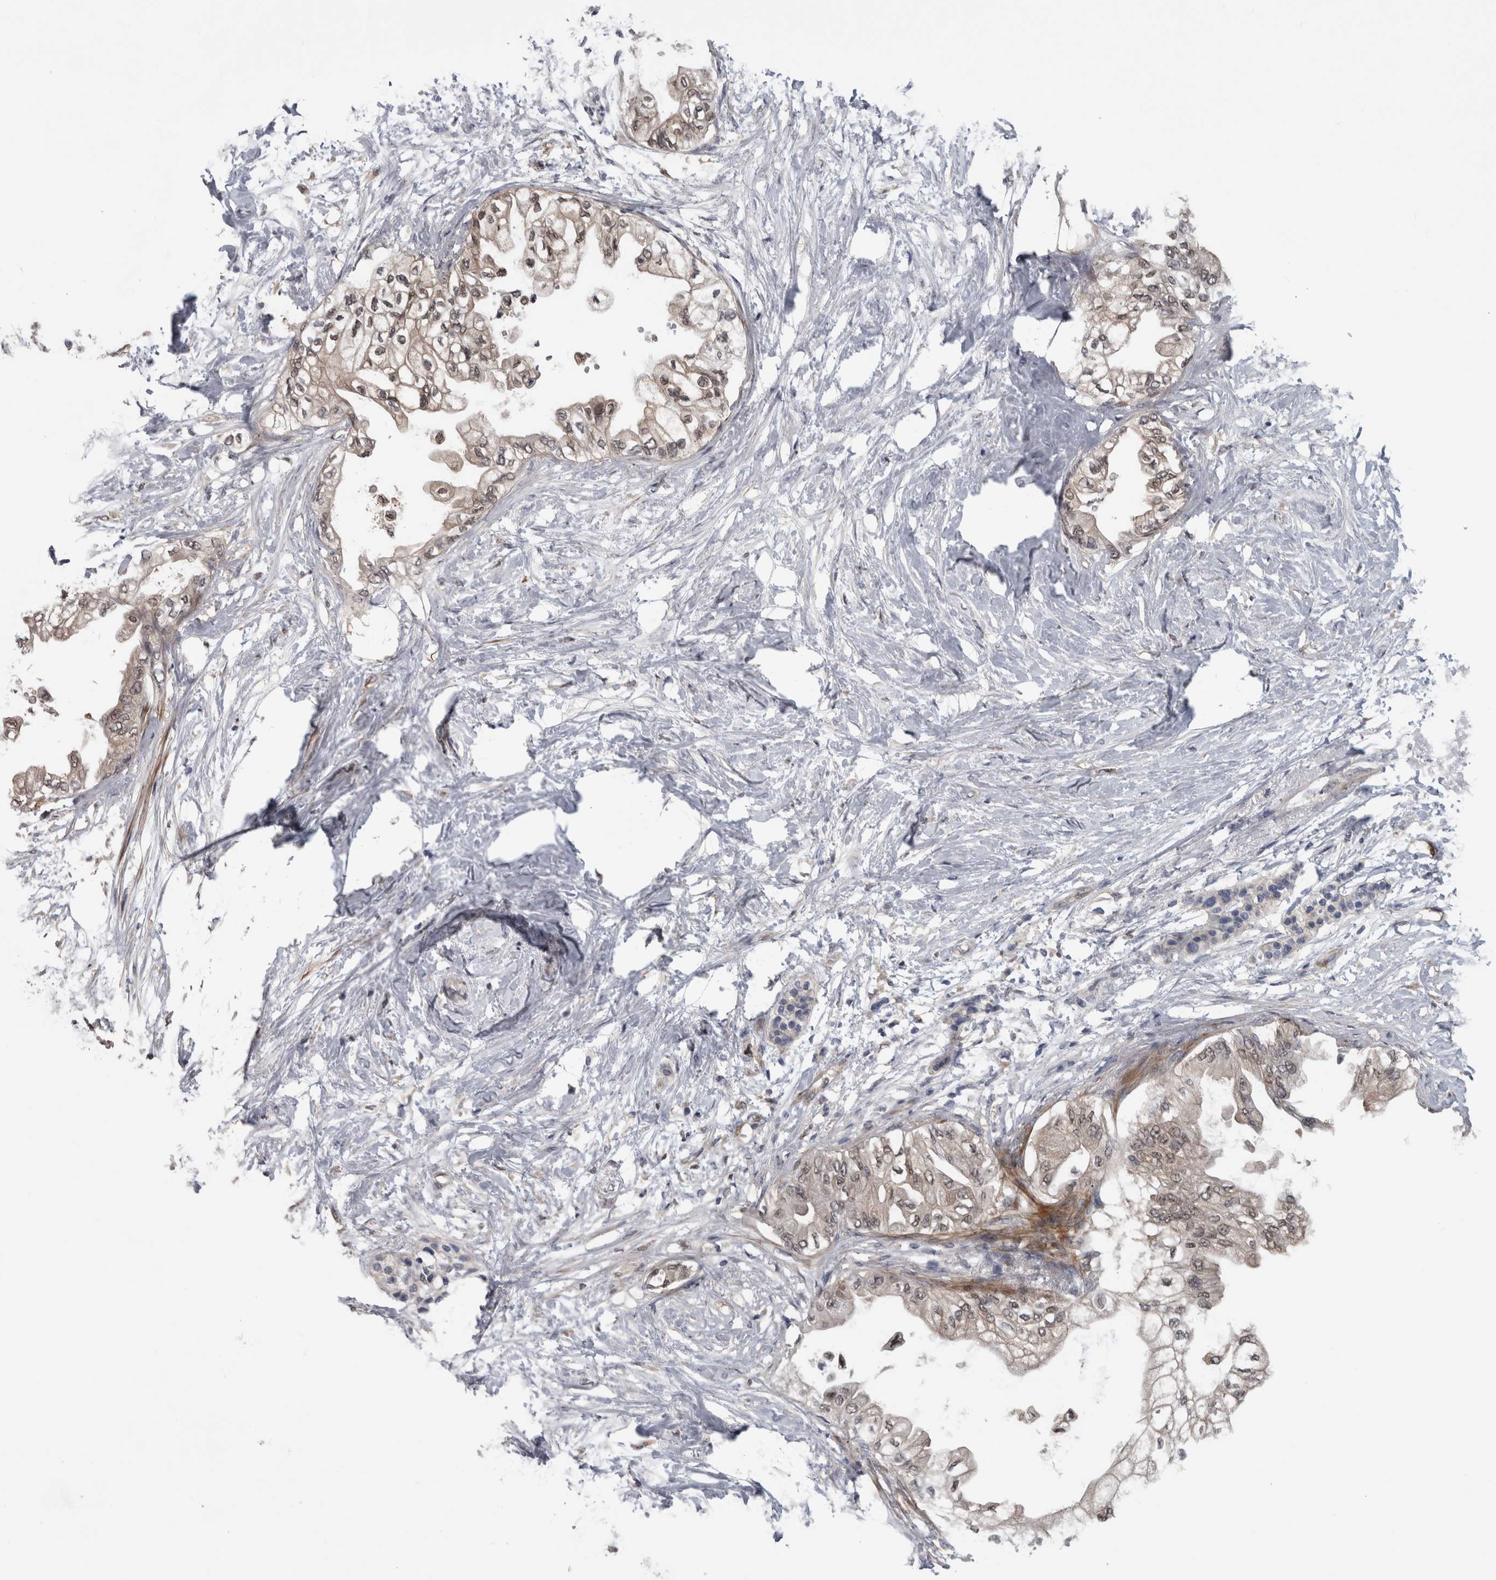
{"staining": {"intensity": "weak", "quantity": "25%-75%", "location": "nuclear"}, "tissue": "pancreatic cancer", "cell_type": "Tumor cells", "image_type": "cancer", "snomed": [{"axis": "morphology", "description": "Normal tissue, NOS"}, {"axis": "morphology", "description": "Adenocarcinoma, NOS"}, {"axis": "topography", "description": "Pancreas"}, {"axis": "topography", "description": "Duodenum"}], "caption": "Weak nuclear expression is identified in approximately 25%-75% of tumor cells in pancreatic cancer.", "gene": "NAPRT", "patient": {"sex": "female", "age": 60}}